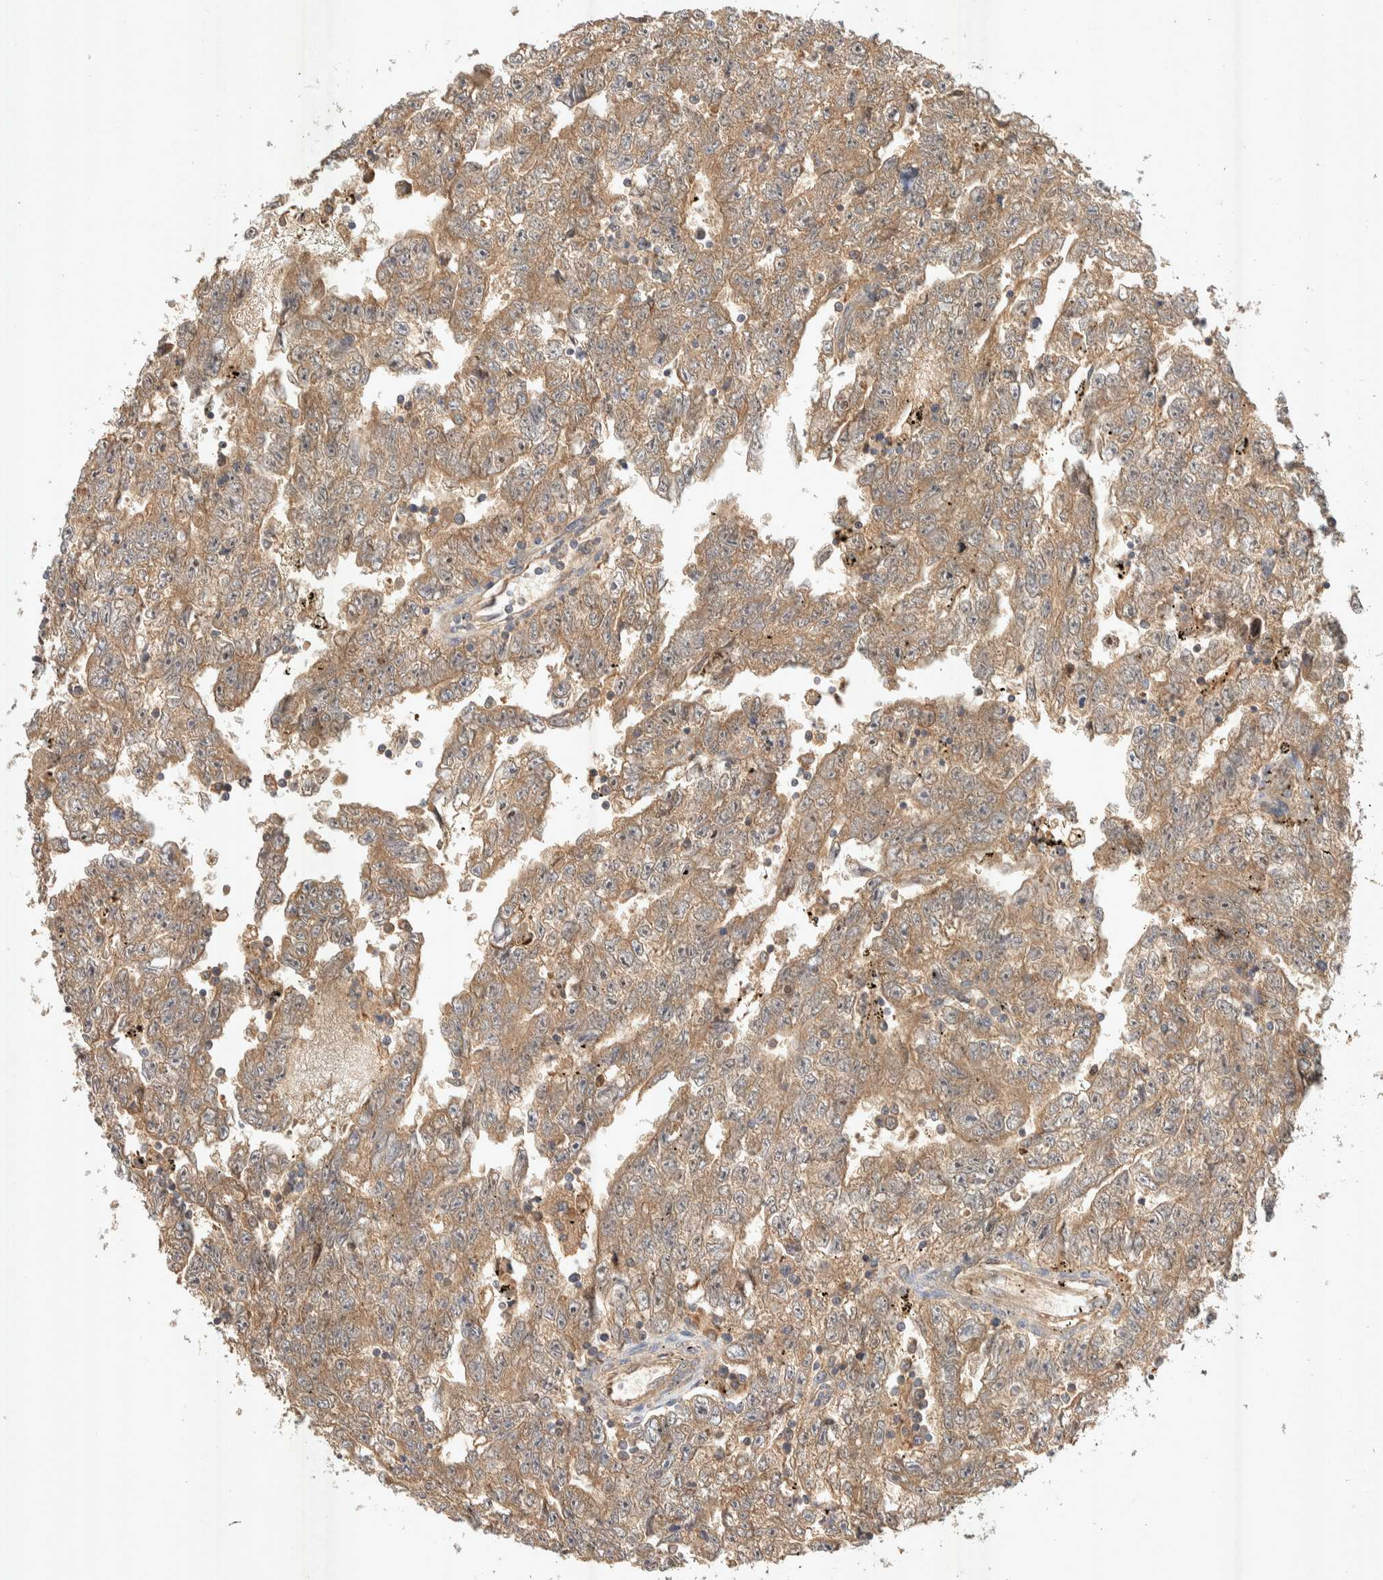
{"staining": {"intensity": "moderate", "quantity": ">75%", "location": "cytoplasmic/membranous"}, "tissue": "testis cancer", "cell_type": "Tumor cells", "image_type": "cancer", "snomed": [{"axis": "morphology", "description": "Carcinoma, Embryonal, NOS"}, {"axis": "topography", "description": "Testis"}], "caption": "About >75% of tumor cells in testis cancer (embryonal carcinoma) show moderate cytoplasmic/membranous protein positivity as visualized by brown immunohistochemical staining.", "gene": "PXK", "patient": {"sex": "male", "age": 25}}